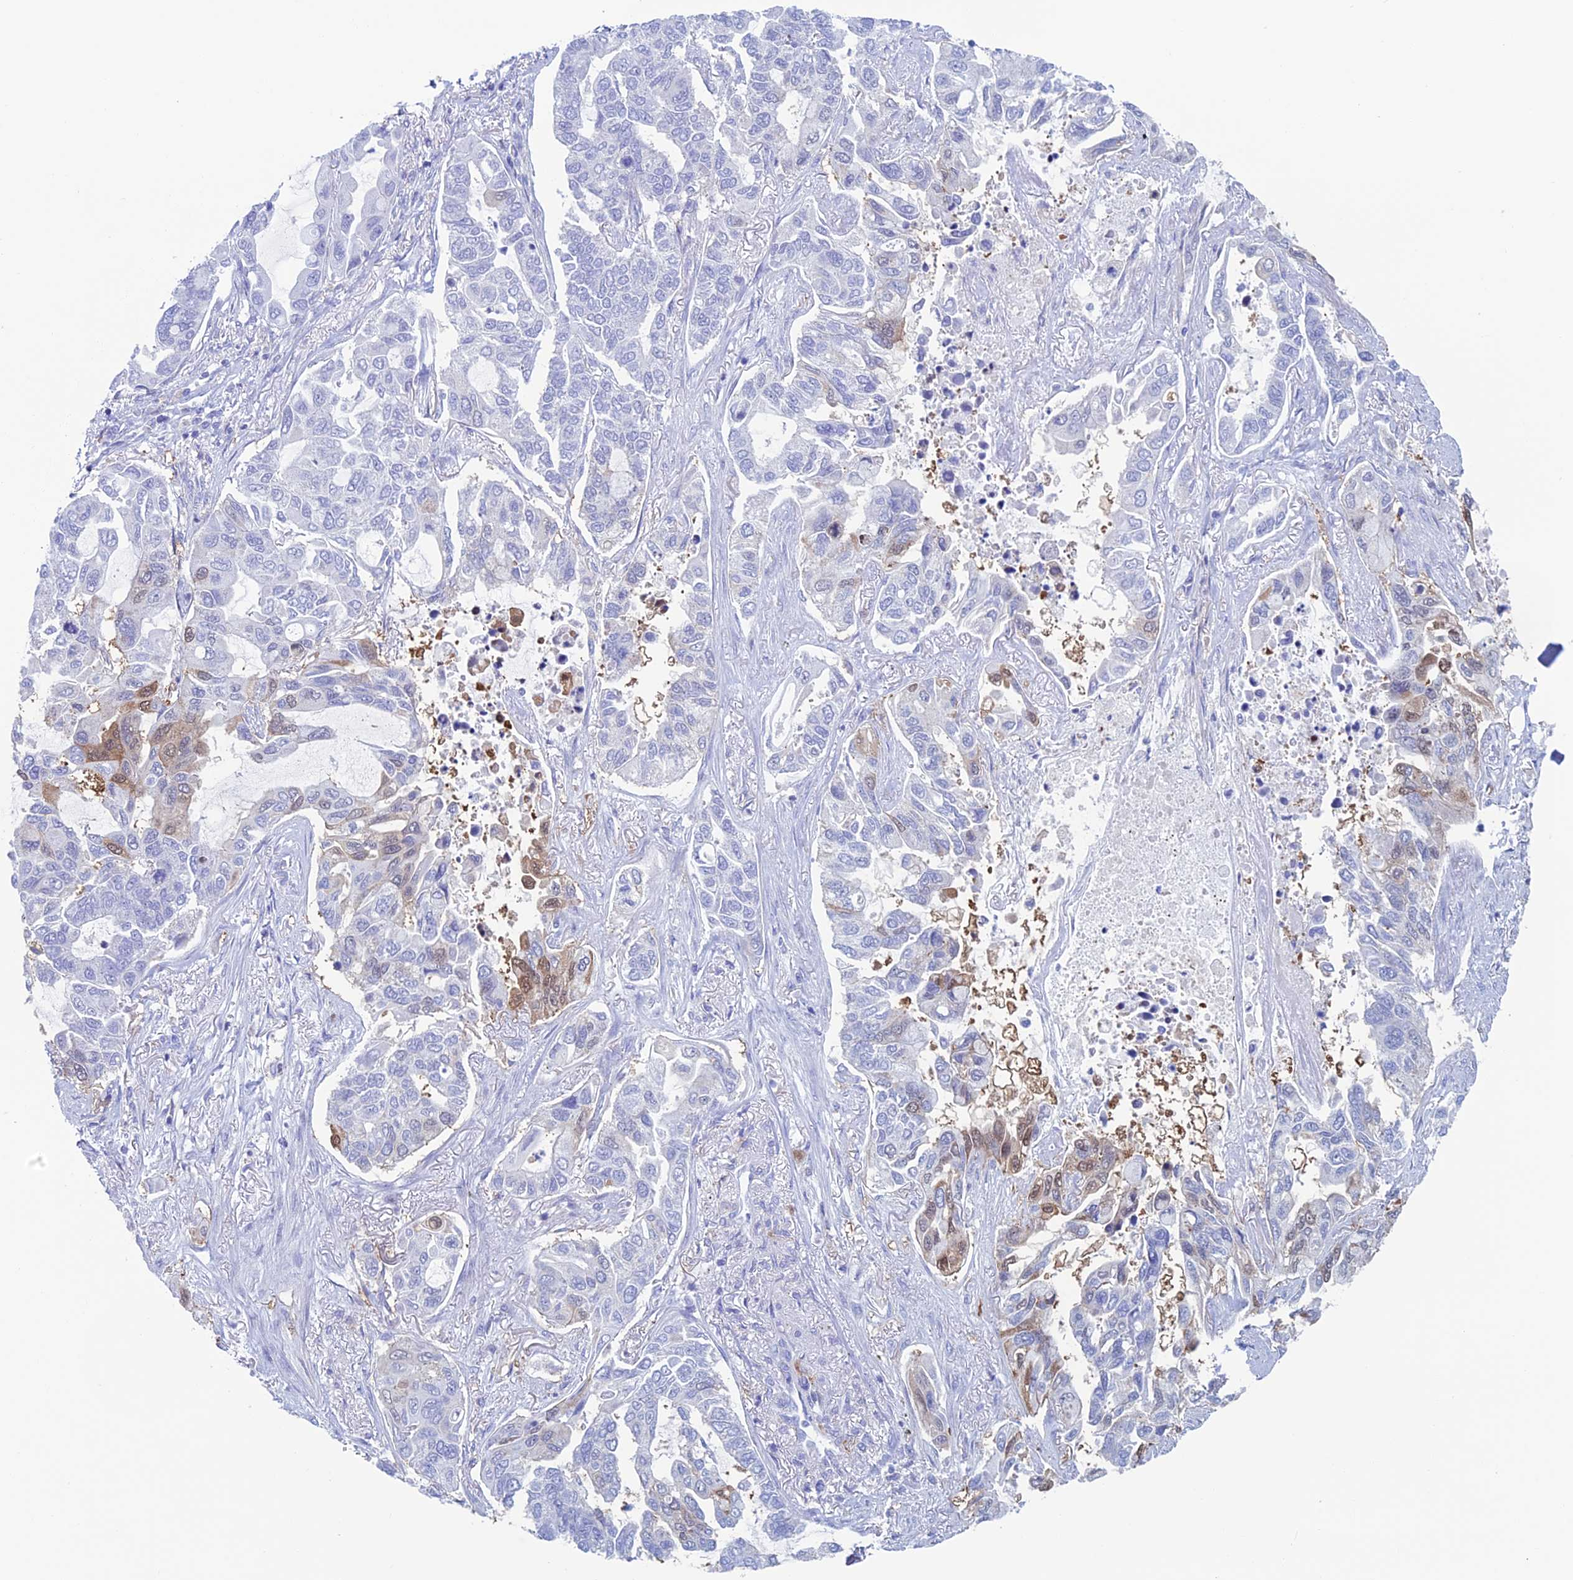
{"staining": {"intensity": "moderate", "quantity": "<25%", "location": "cytoplasmic/membranous,nuclear"}, "tissue": "lung cancer", "cell_type": "Tumor cells", "image_type": "cancer", "snomed": [{"axis": "morphology", "description": "Adenocarcinoma, NOS"}, {"axis": "topography", "description": "Lung"}], "caption": "Protein positivity by immunohistochemistry shows moderate cytoplasmic/membranous and nuclear positivity in approximately <25% of tumor cells in lung cancer (adenocarcinoma).", "gene": "KCNK17", "patient": {"sex": "male", "age": 64}}